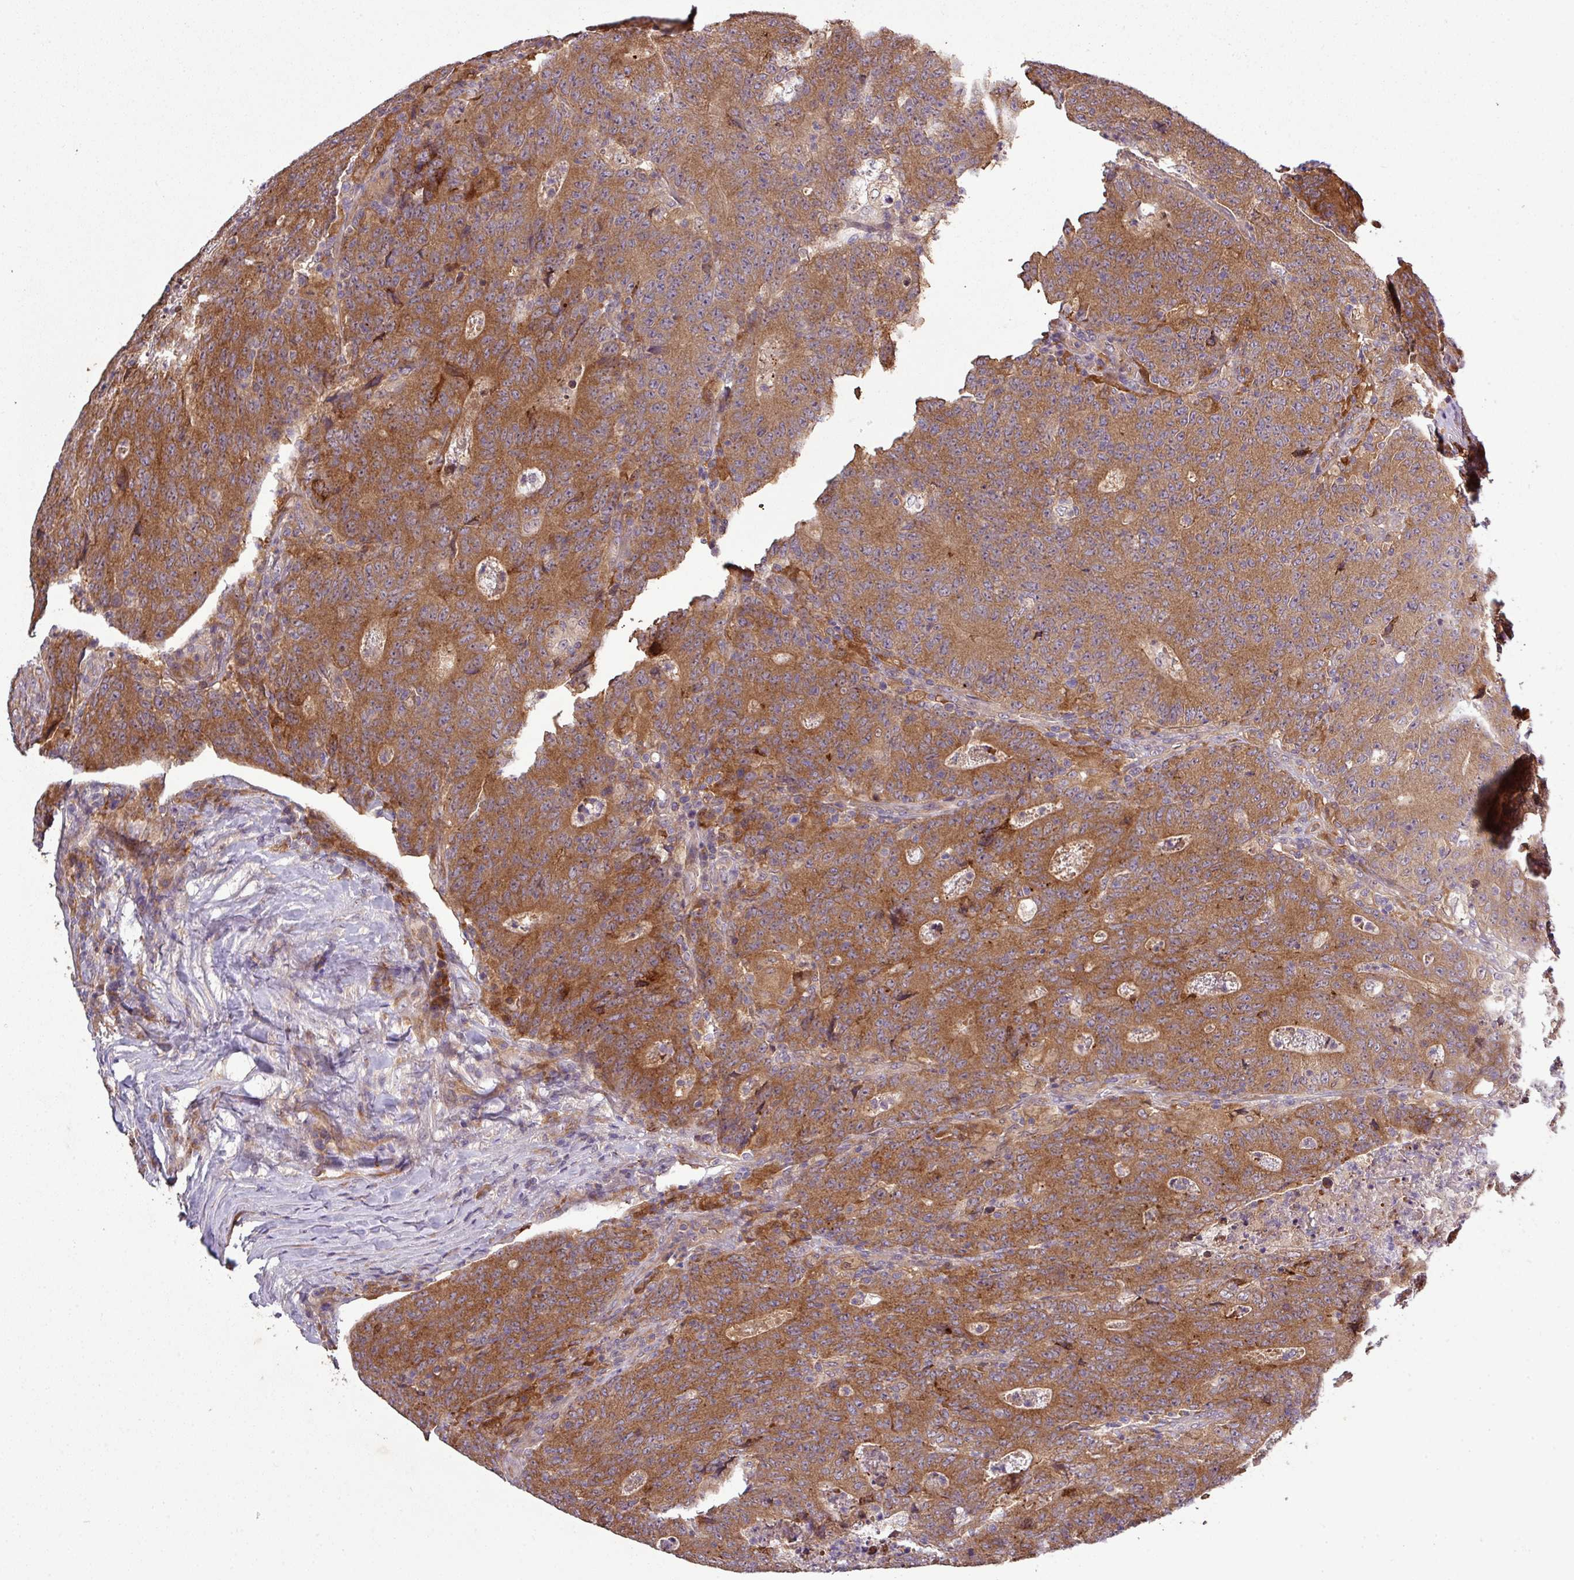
{"staining": {"intensity": "strong", "quantity": ">75%", "location": "cytoplasmic/membranous"}, "tissue": "colorectal cancer", "cell_type": "Tumor cells", "image_type": "cancer", "snomed": [{"axis": "morphology", "description": "Adenocarcinoma, NOS"}, {"axis": "topography", "description": "Colon"}], "caption": "A brown stain highlights strong cytoplasmic/membranous positivity of a protein in human colorectal cancer tumor cells.", "gene": "SIRPB2", "patient": {"sex": "female", "age": 75}}